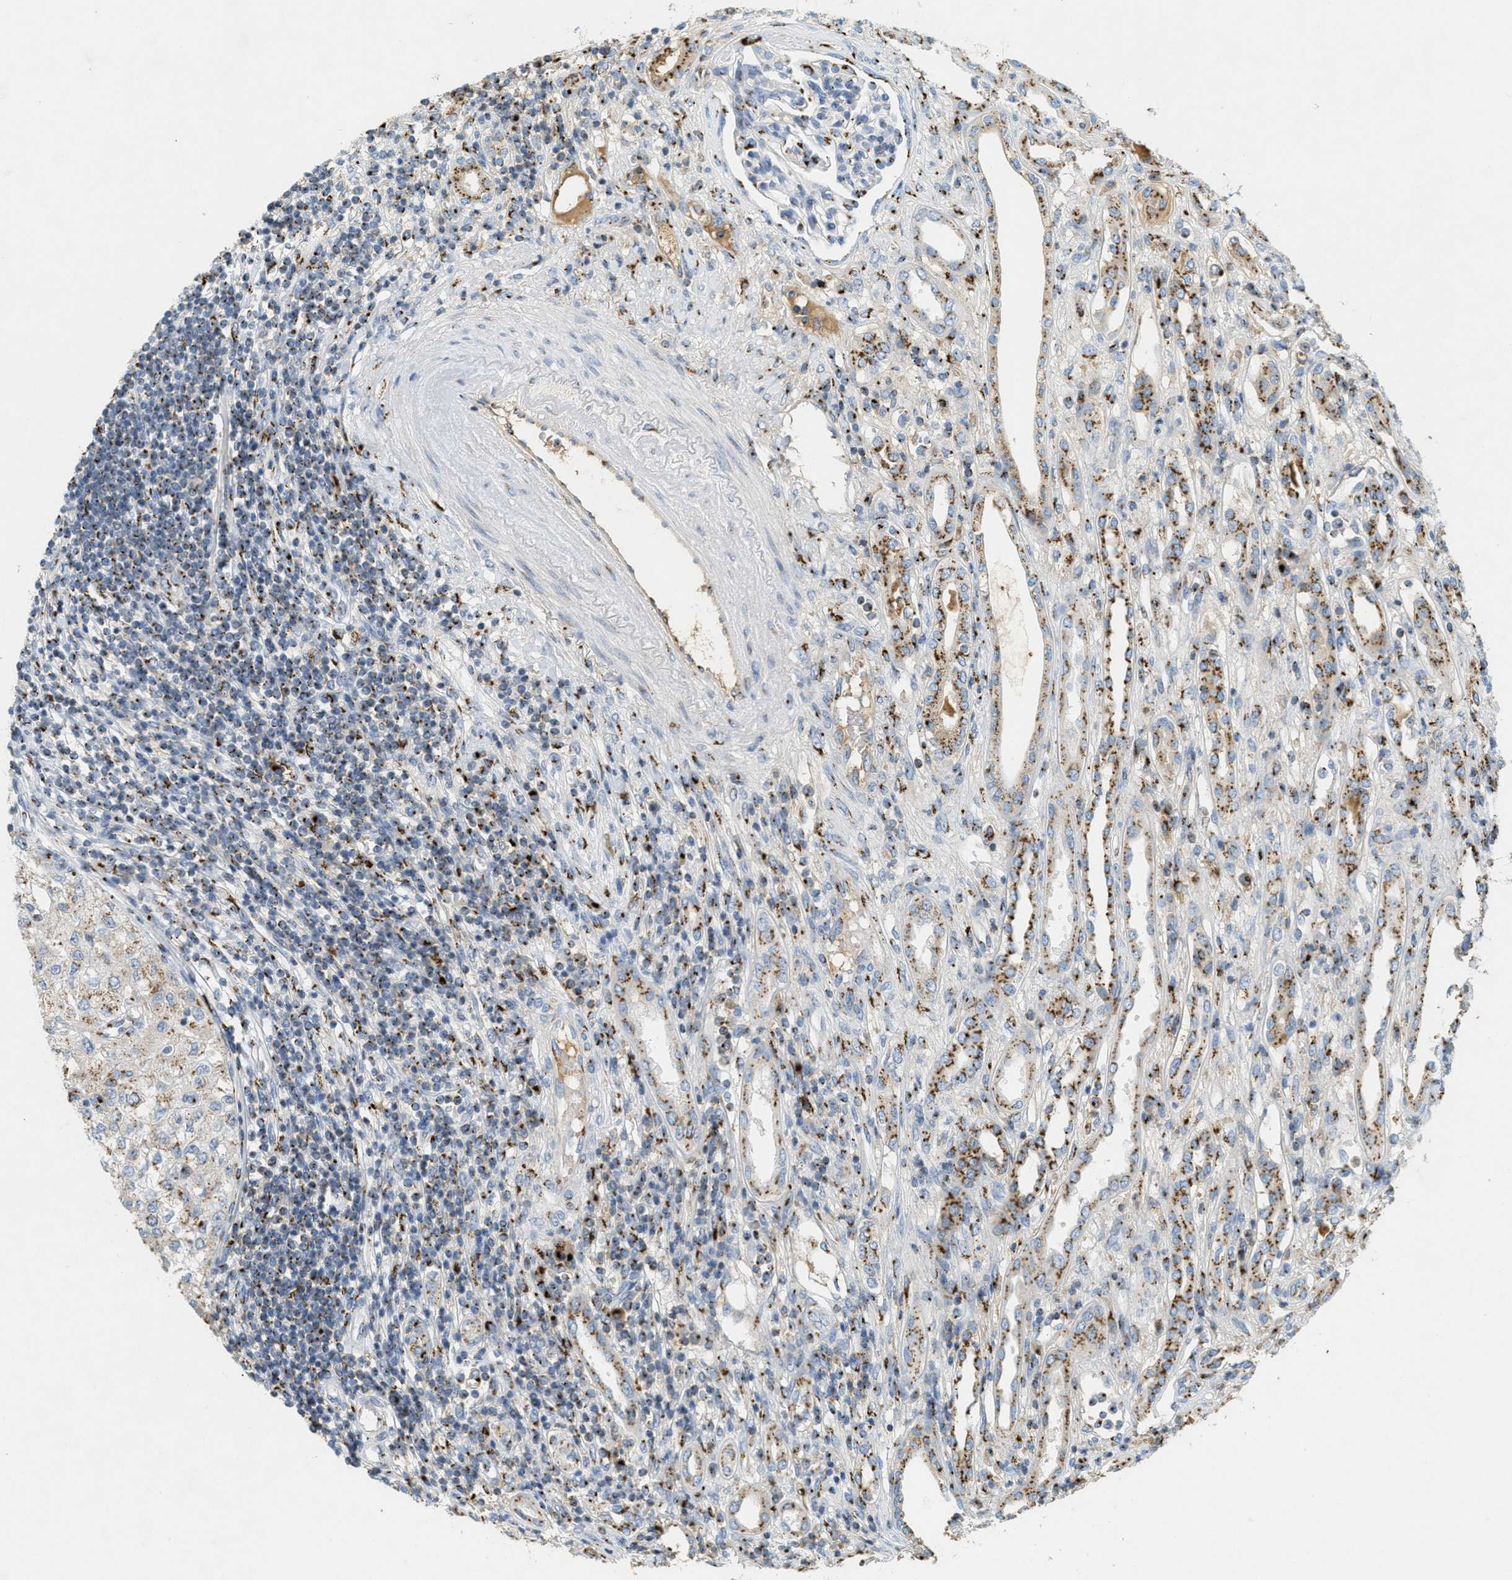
{"staining": {"intensity": "moderate", "quantity": "25%-75%", "location": "cytoplasmic/membranous"}, "tissue": "renal cancer", "cell_type": "Tumor cells", "image_type": "cancer", "snomed": [{"axis": "morphology", "description": "Adenocarcinoma, NOS"}, {"axis": "topography", "description": "Kidney"}], "caption": "Protein analysis of adenocarcinoma (renal) tissue exhibits moderate cytoplasmic/membranous positivity in approximately 25%-75% of tumor cells.", "gene": "ENTPD4", "patient": {"sex": "female", "age": 54}}